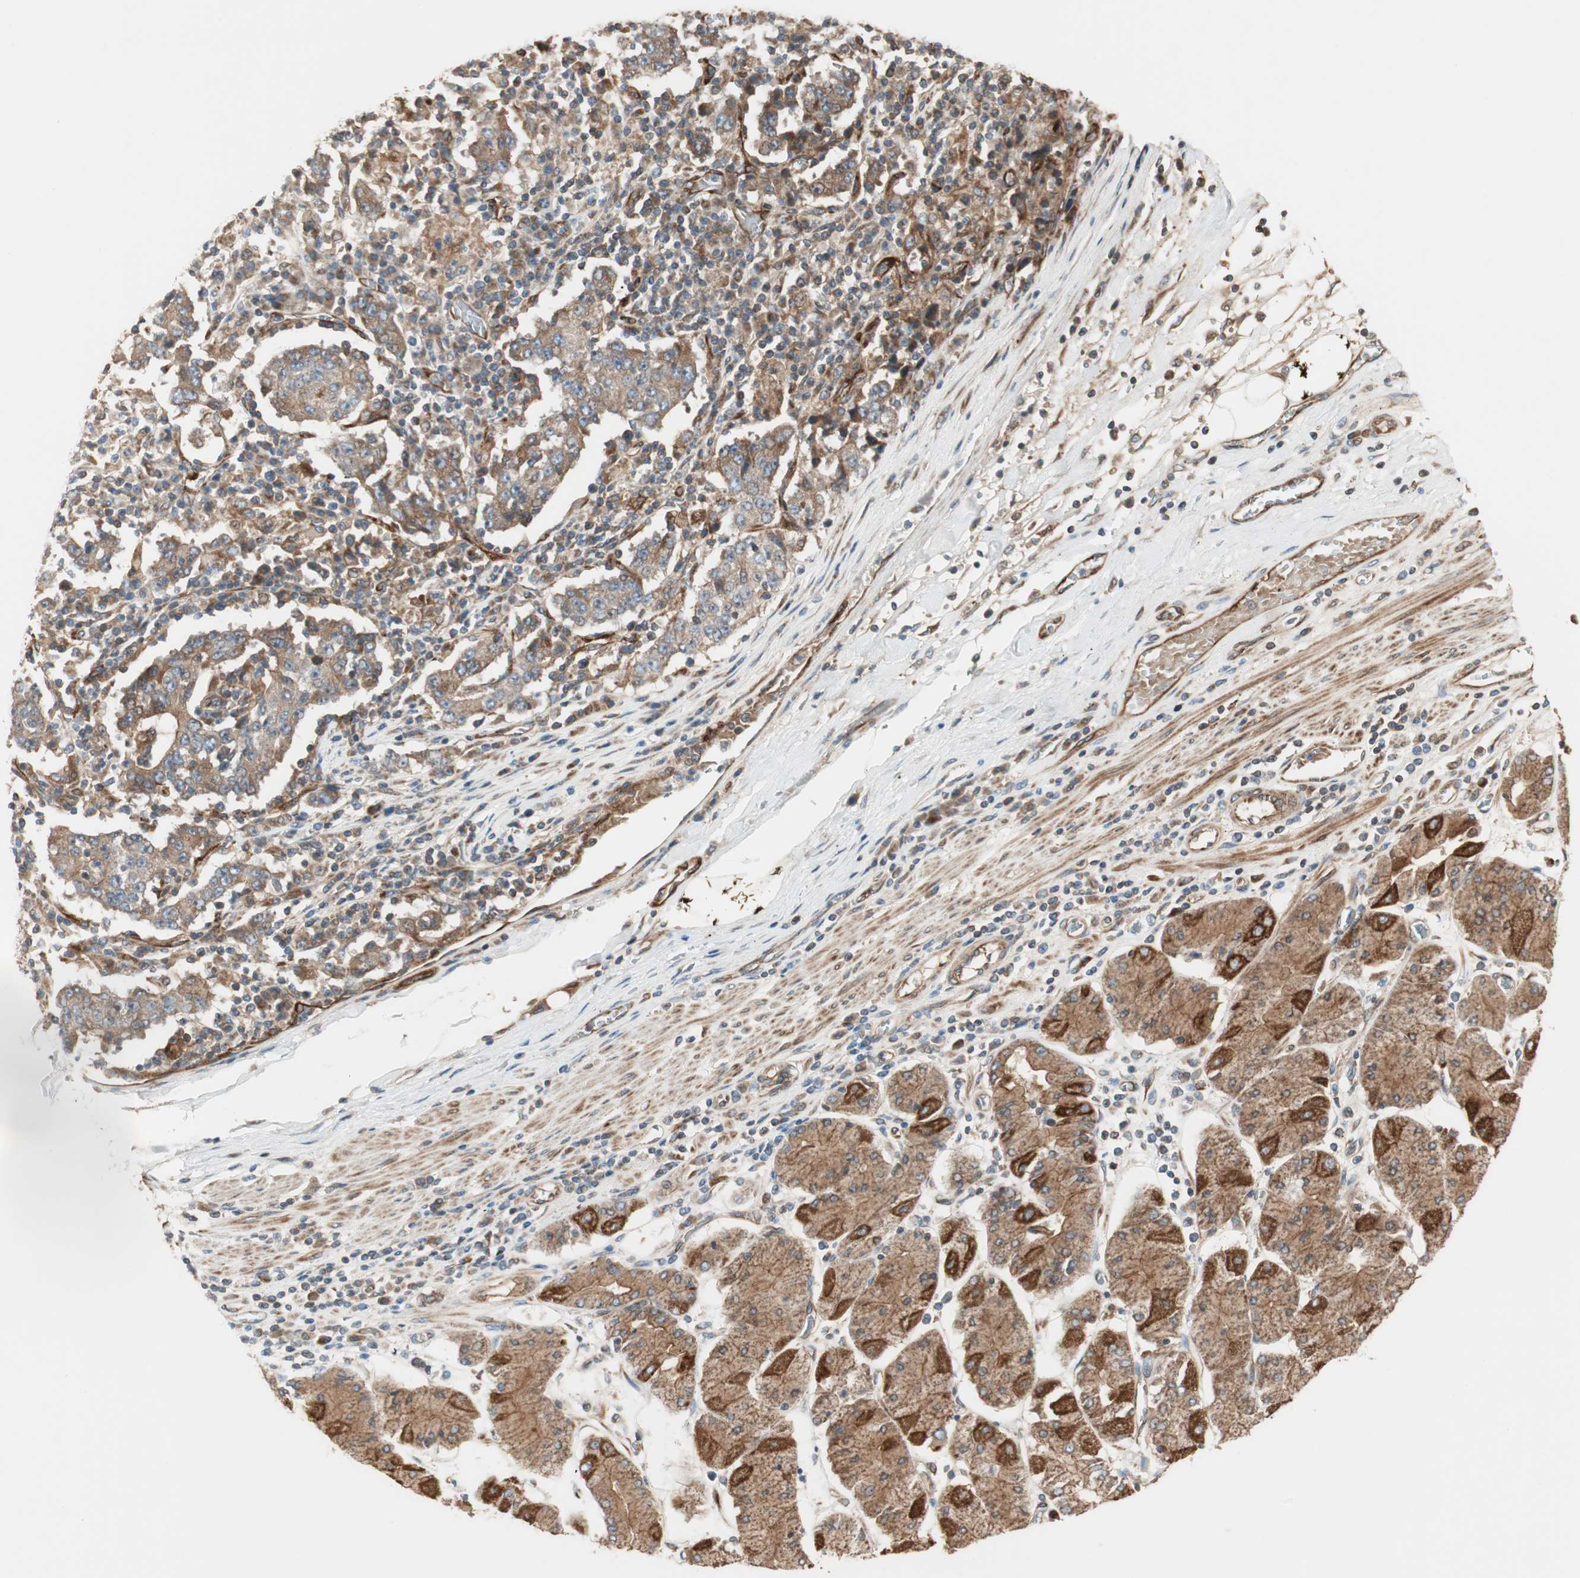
{"staining": {"intensity": "moderate", "quantity": ">75%", "location": "cytoplasmic/membranous"}, "tissue": "stomach cancer", "cell_type": "Tumor cells", "image_type": "cancer", "snomed": [{"axis": "morphology", "description": "Normal tissue, NOS"}, {"axis": "morphology", "description": "Adenocarcinoma, NOS"}, {"axis": "topography", "description": "Stomach, upper"}, {"axis": "topography", "description": "Stomach"}], "caption": "Stomach cancer was stained to show a protein in brown. There is medium levels of moderate cytoplasmic/membranous staining in approximately >75% of tumor cells.", "gene": "CTTNBP2NL", "patient": {"sex": "male", "age": 59}}